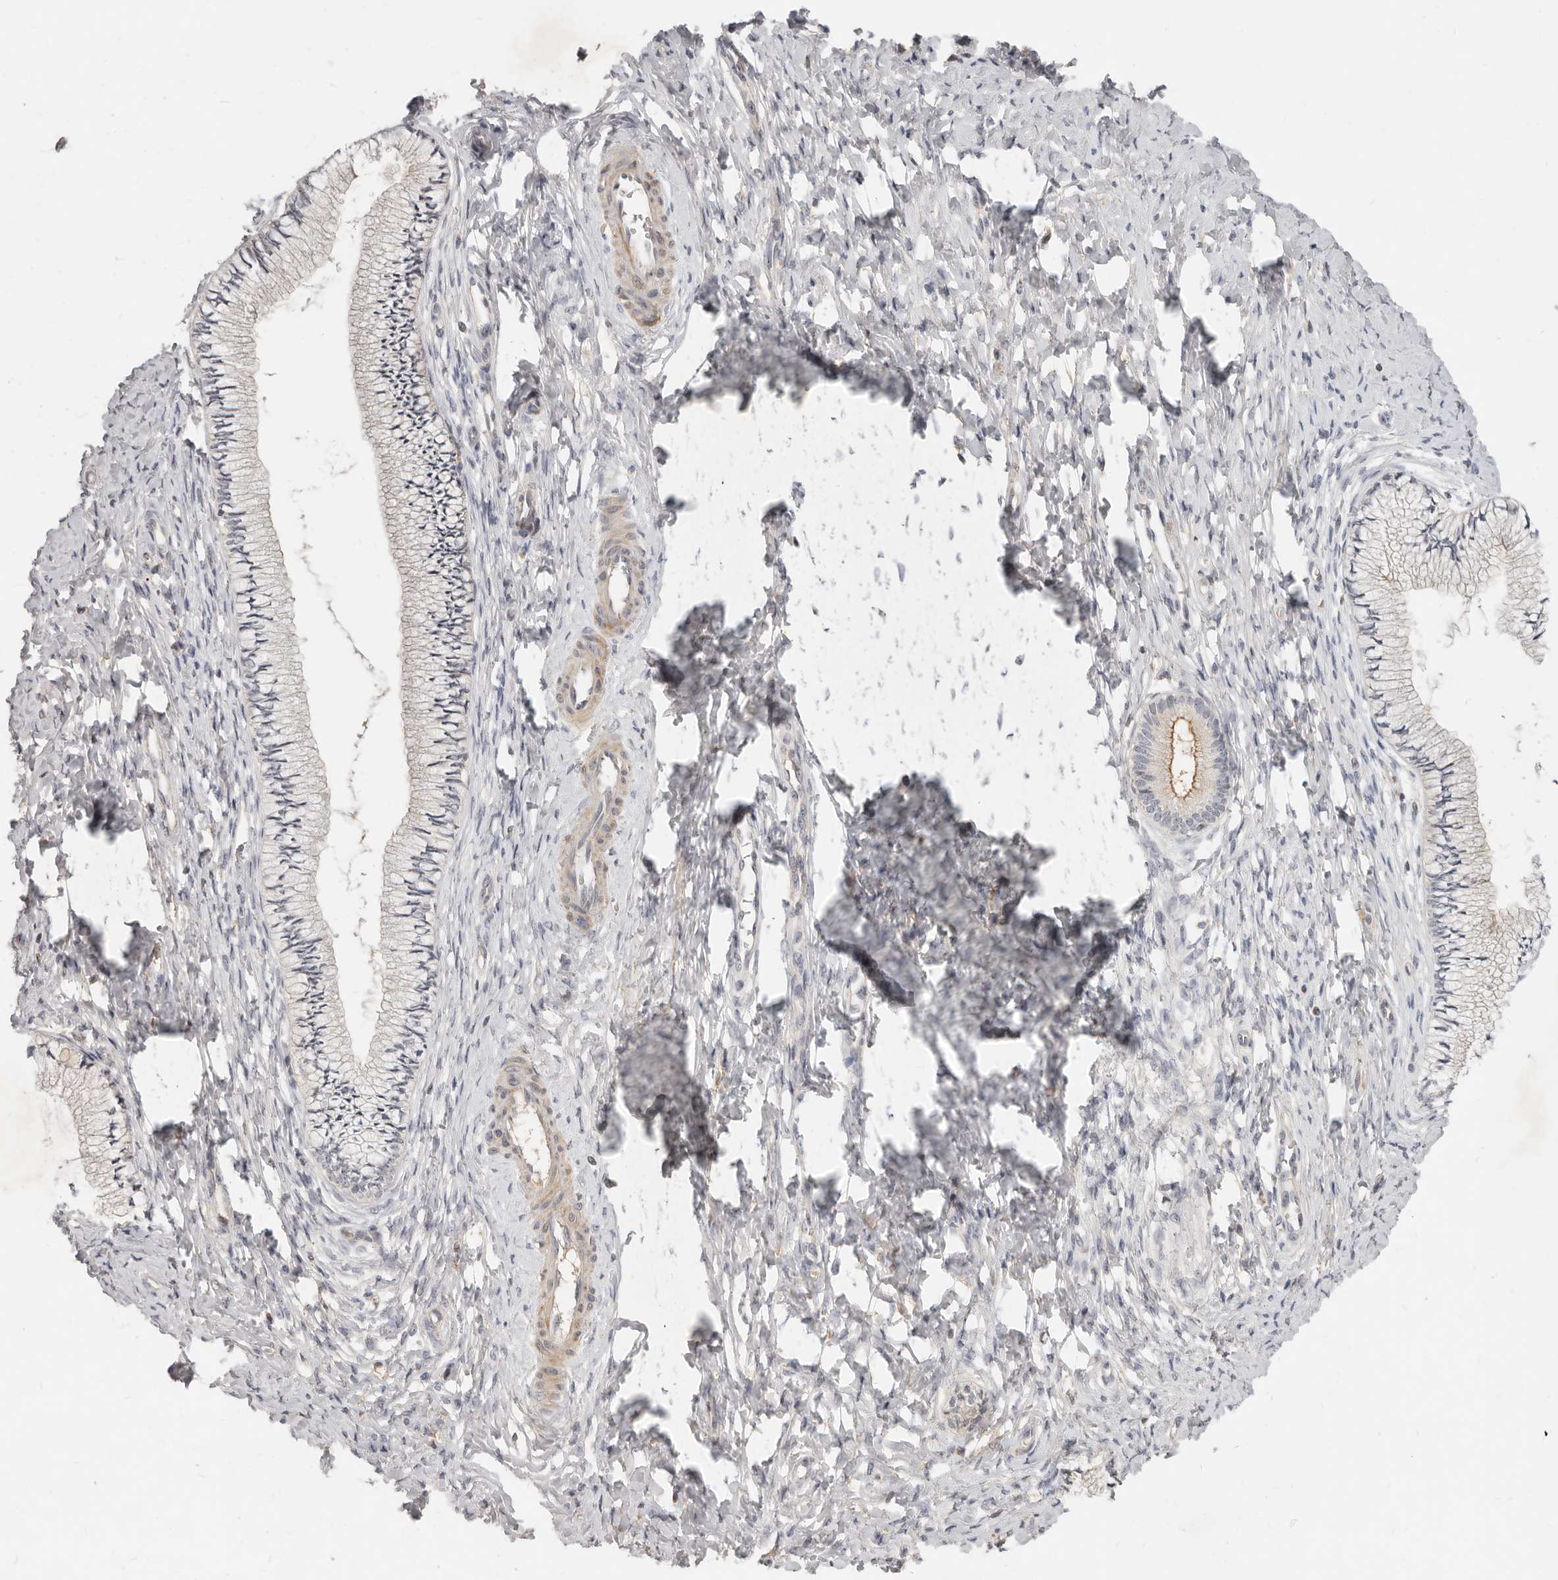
{"staining": {"intensity": "weak", "quantity": "<25%", "location": "cytoplasmic/membranous"}, "tissue": "cervix", "cell_type": "Glandular cells", "image_type": "normal", "snomed": [{"axis": "morphology", "description": "Normal tissue, NOS"}, {"axis": "topography", "description": "Cervix"}], "caption": "Protein analysis of benign cervix reveals no significant staining in glandular cells.", "gene": "MICALL2", "patient": {"sex": "female", "age": 36}}